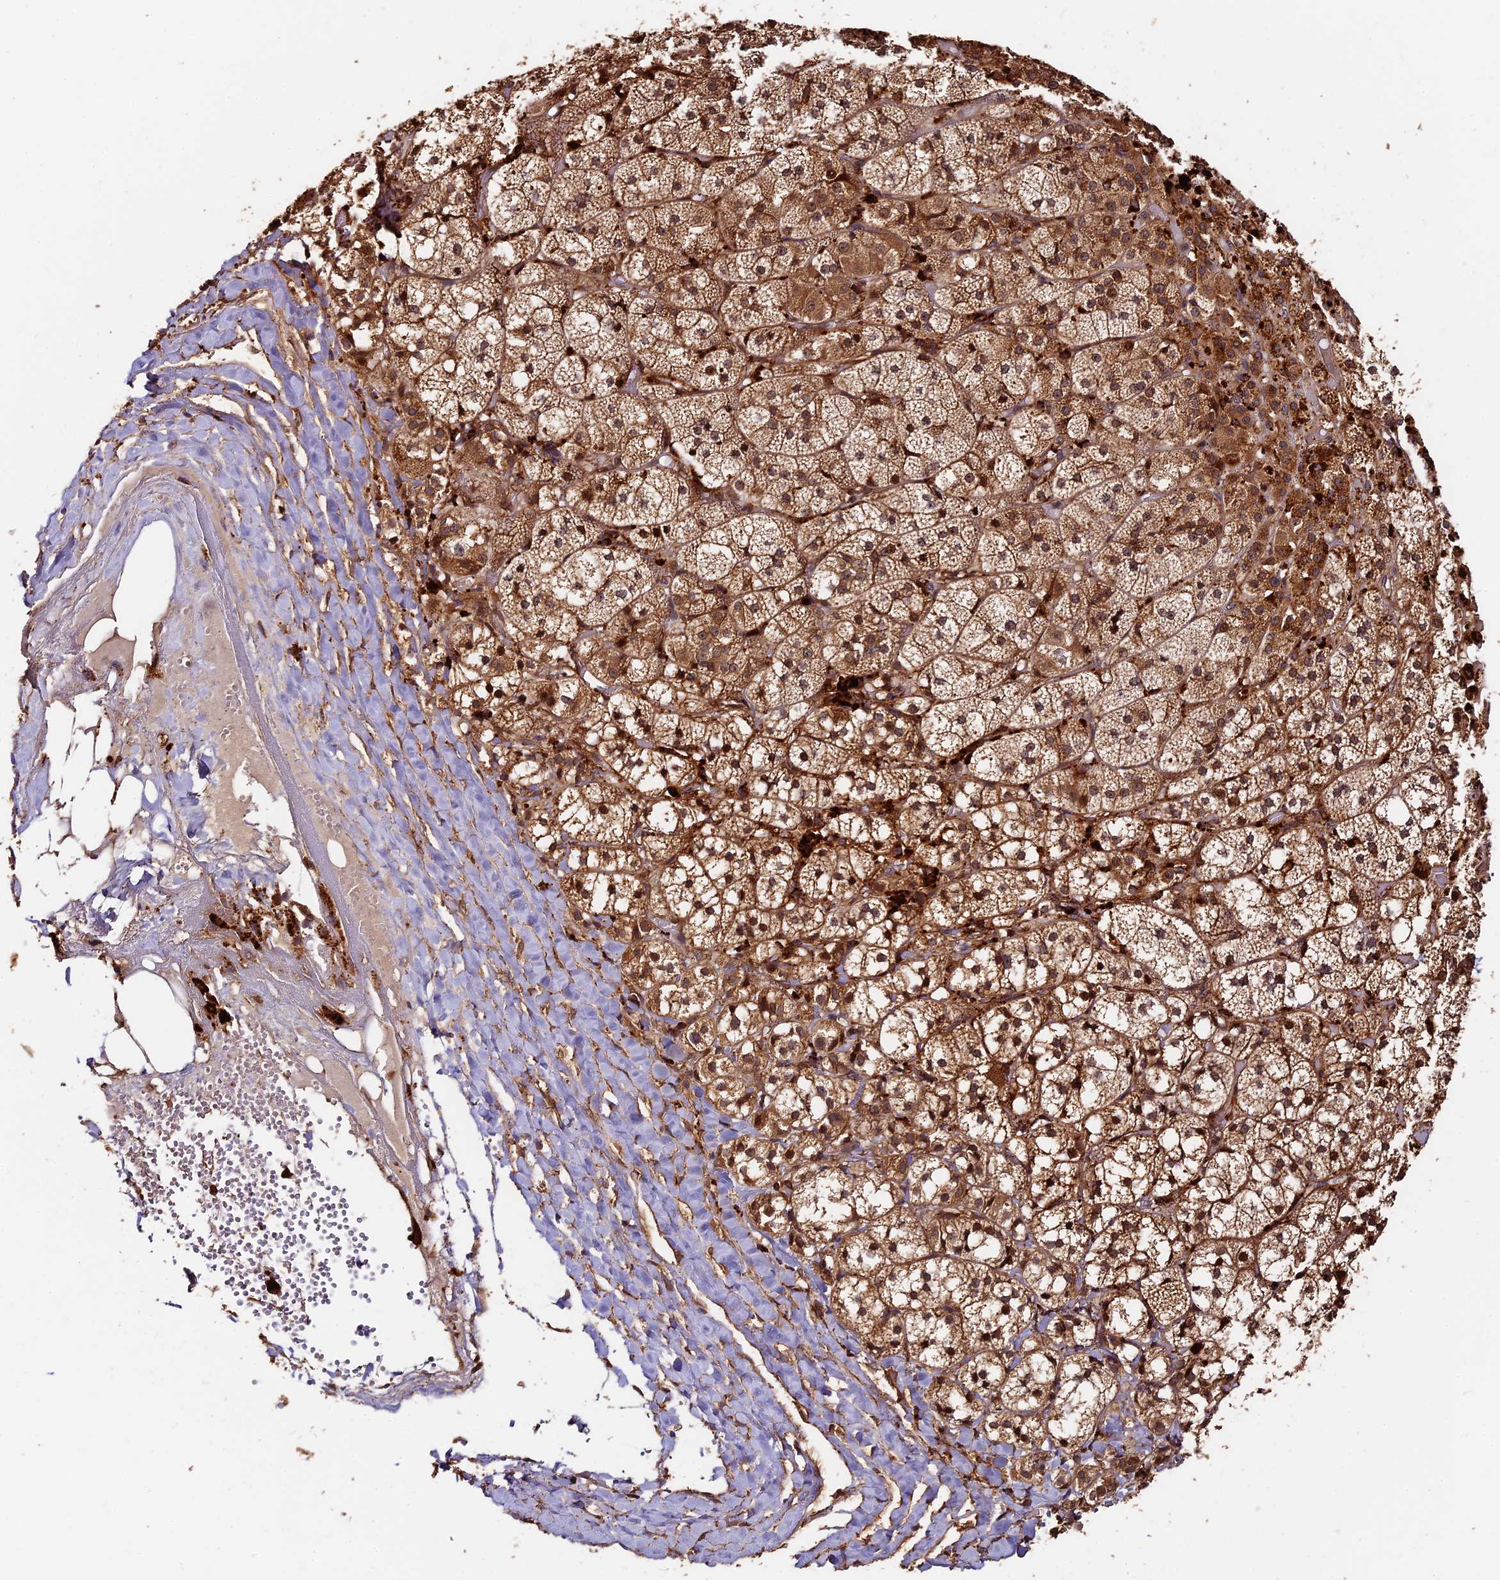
{"staining": {"intensity": "strong", "quantity": ">75%", "location": "cytoplasmic/membranous,nuclear"}, "tissue": "adrenal gland", "cell_type": "Glandular cells", "image_type": "normal", "snomed": [{"axis": "morphology", "description": "Normal tissue, NOS"}, {"axis": "topography", "description": "Adrenal gland"}], "caption": "Immunohistochemistry (IHC) micrograph of benign adrenal gland: human adrenal gland stained using IHC reveals high levels of strong protein expression localized specifically in the cytoplasmic/membranous,nuclear of glandular cells, appearing as a cytoplasmic/membranous,nuclear brown color.", "gene": "MMP15", "patient": {"sex": "female", "age": 61}}